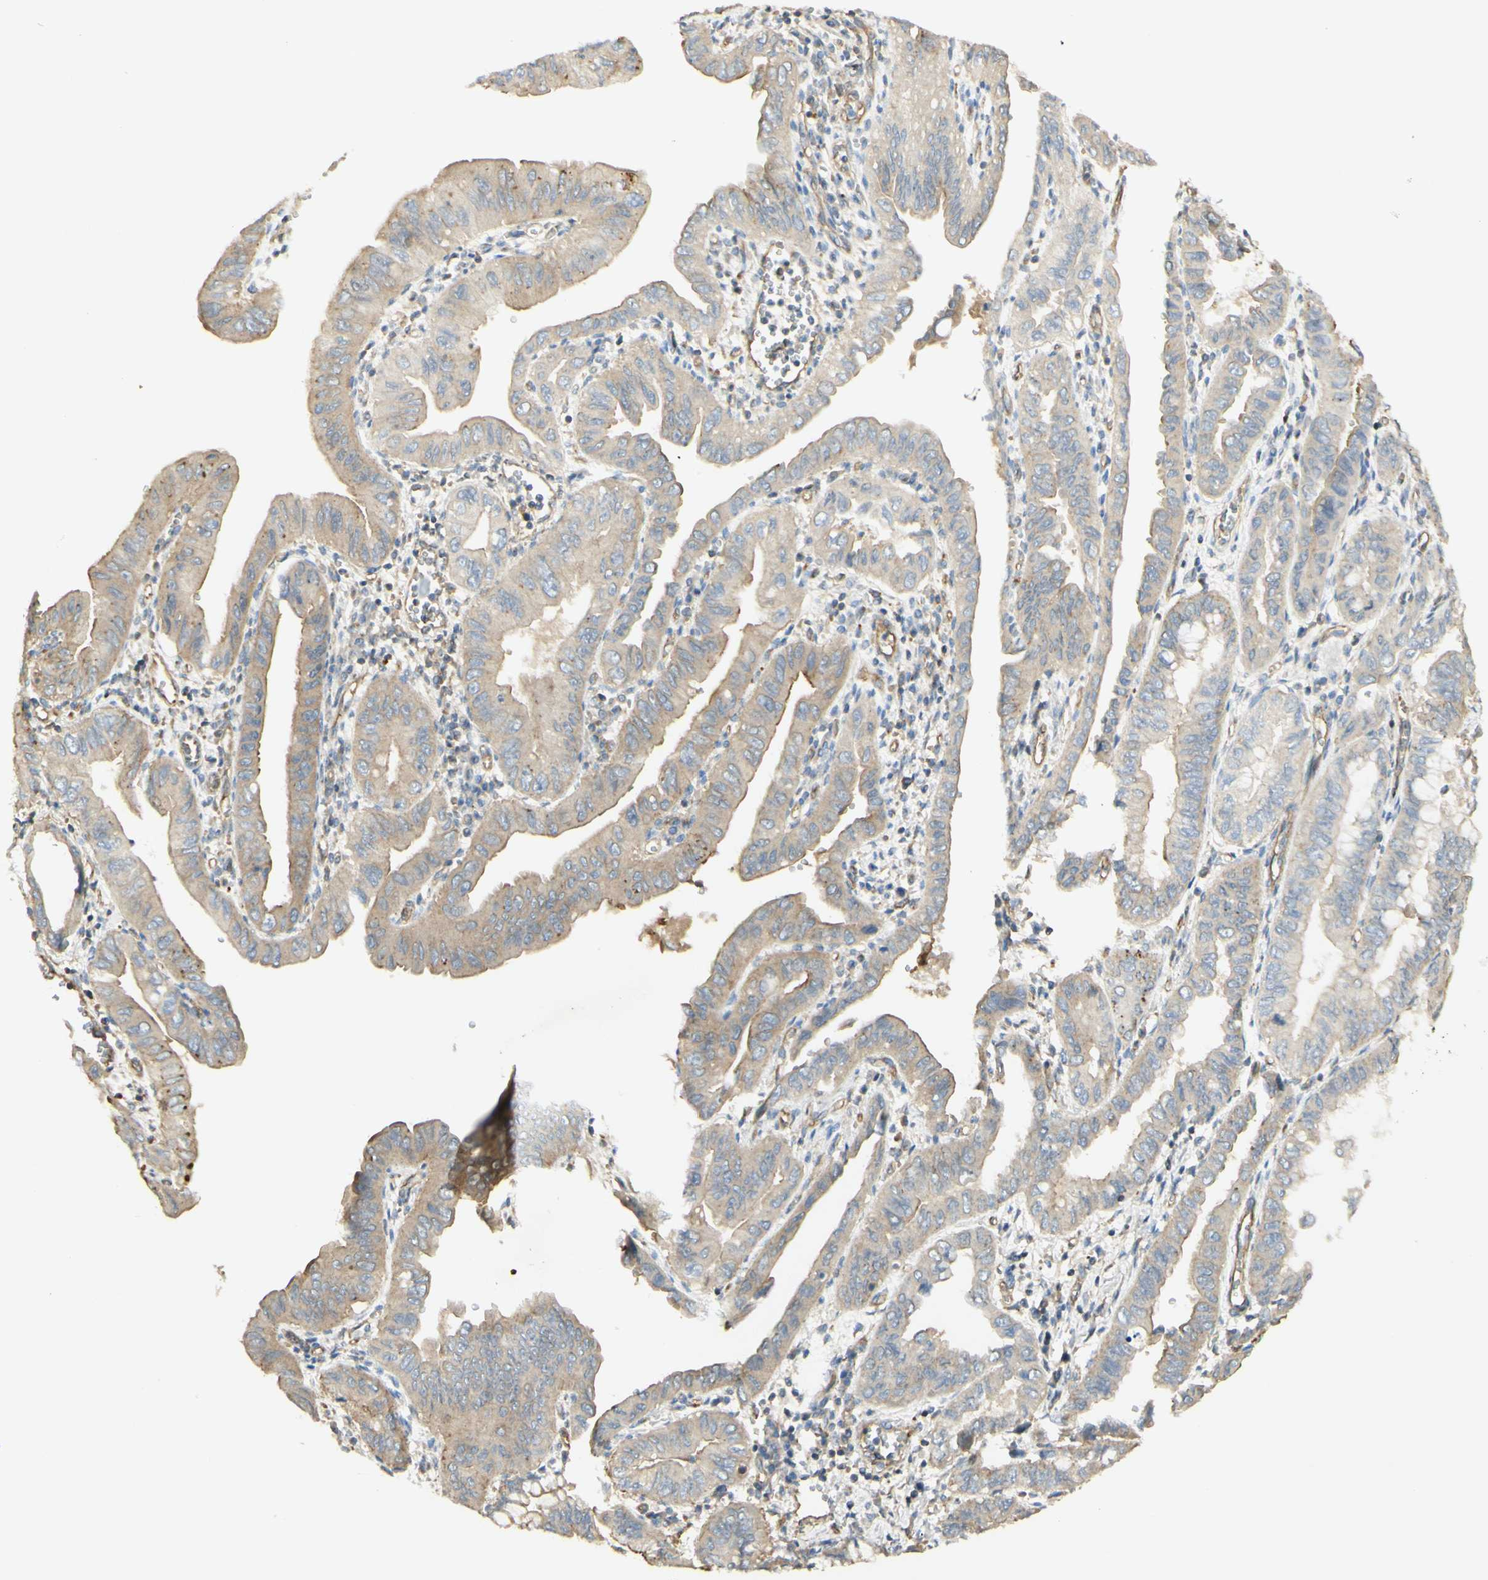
{"staining": {"intensity": "weak", "quantity": ">75%", "location": "cytoplasmic/membranous"}, "tissue": "pancreatic cancer", "cell_type": "Tumor cells", "image_type": "cancer", "snomed": [{"axis": "morphology", "description": "Normal tissue, NOS"}, {"axis": "topography", "description": "Lymph node"}], "caption": "An immunohistochemistry (IHC) image of neoplastic tissue is shown. Protein staining in brown highlights weak cytoplasmic/membranous positivity in pancreatic cancer within tumor cells.", "gene": "IKBKG", "patient": {"sex": "male", "age": 50}}